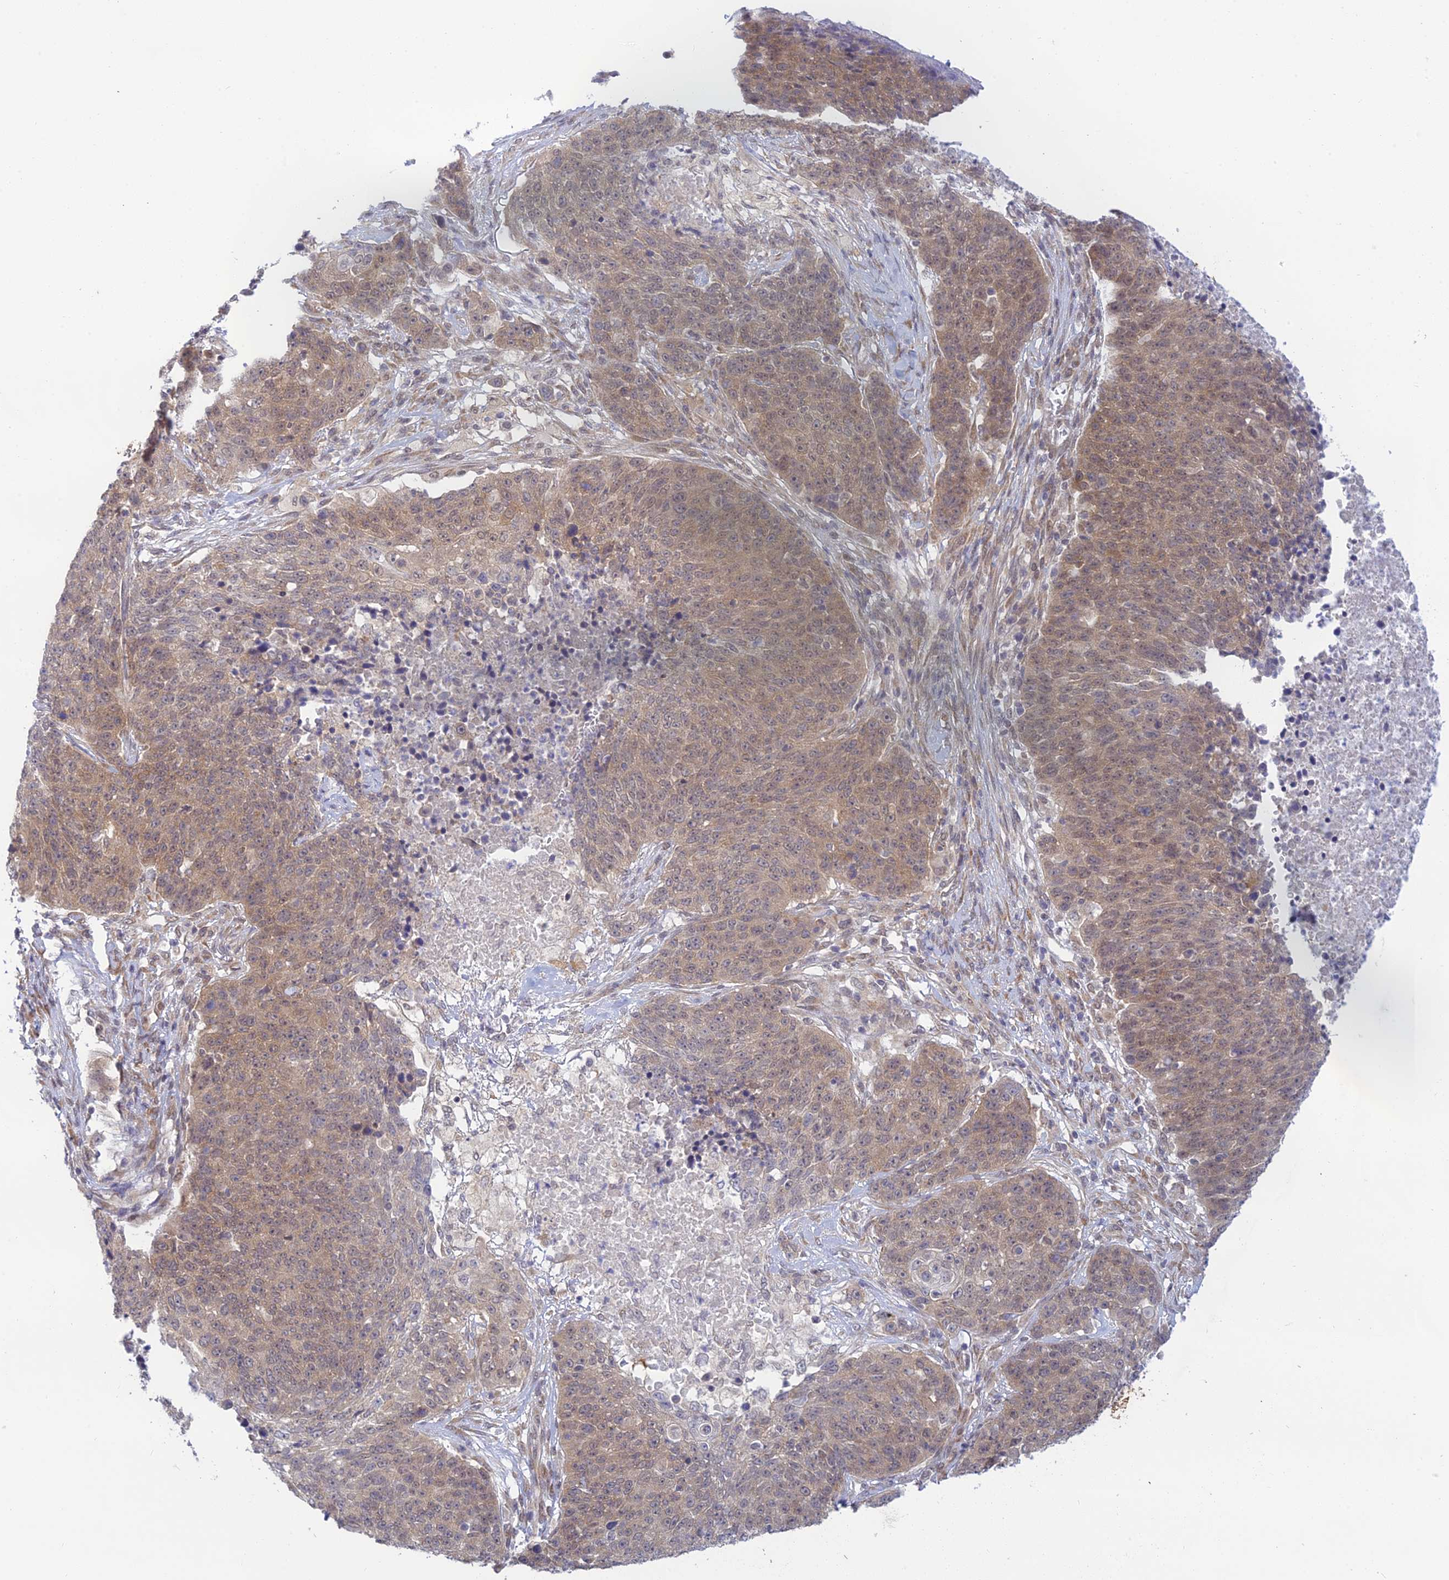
{"staining": {"intensity": "weak", "quantity": "25%-75%", "location": "cytoplasmic/membranous"}, "tissue": "lung cancer", "cell_type": "Tumor cells", "image_type": "cancer", "snomed": [{"axis": "morphology", "description": "Normal tissue, NOS"}, {"axis": "morphology", "description": "Squamous cell carcinoma, NOS"}, {"axis": "topography", "description": "Lymph node"}, {"axis": "topography", "description": "Lung"}], "caption": "IHC of lung cancer reveals low levels of weak cytoplasmic/membranous expression in about 25%-75% of tumor cells.", "gene": "SKIC8", "patient": {"sex": "male", "age": 66}}